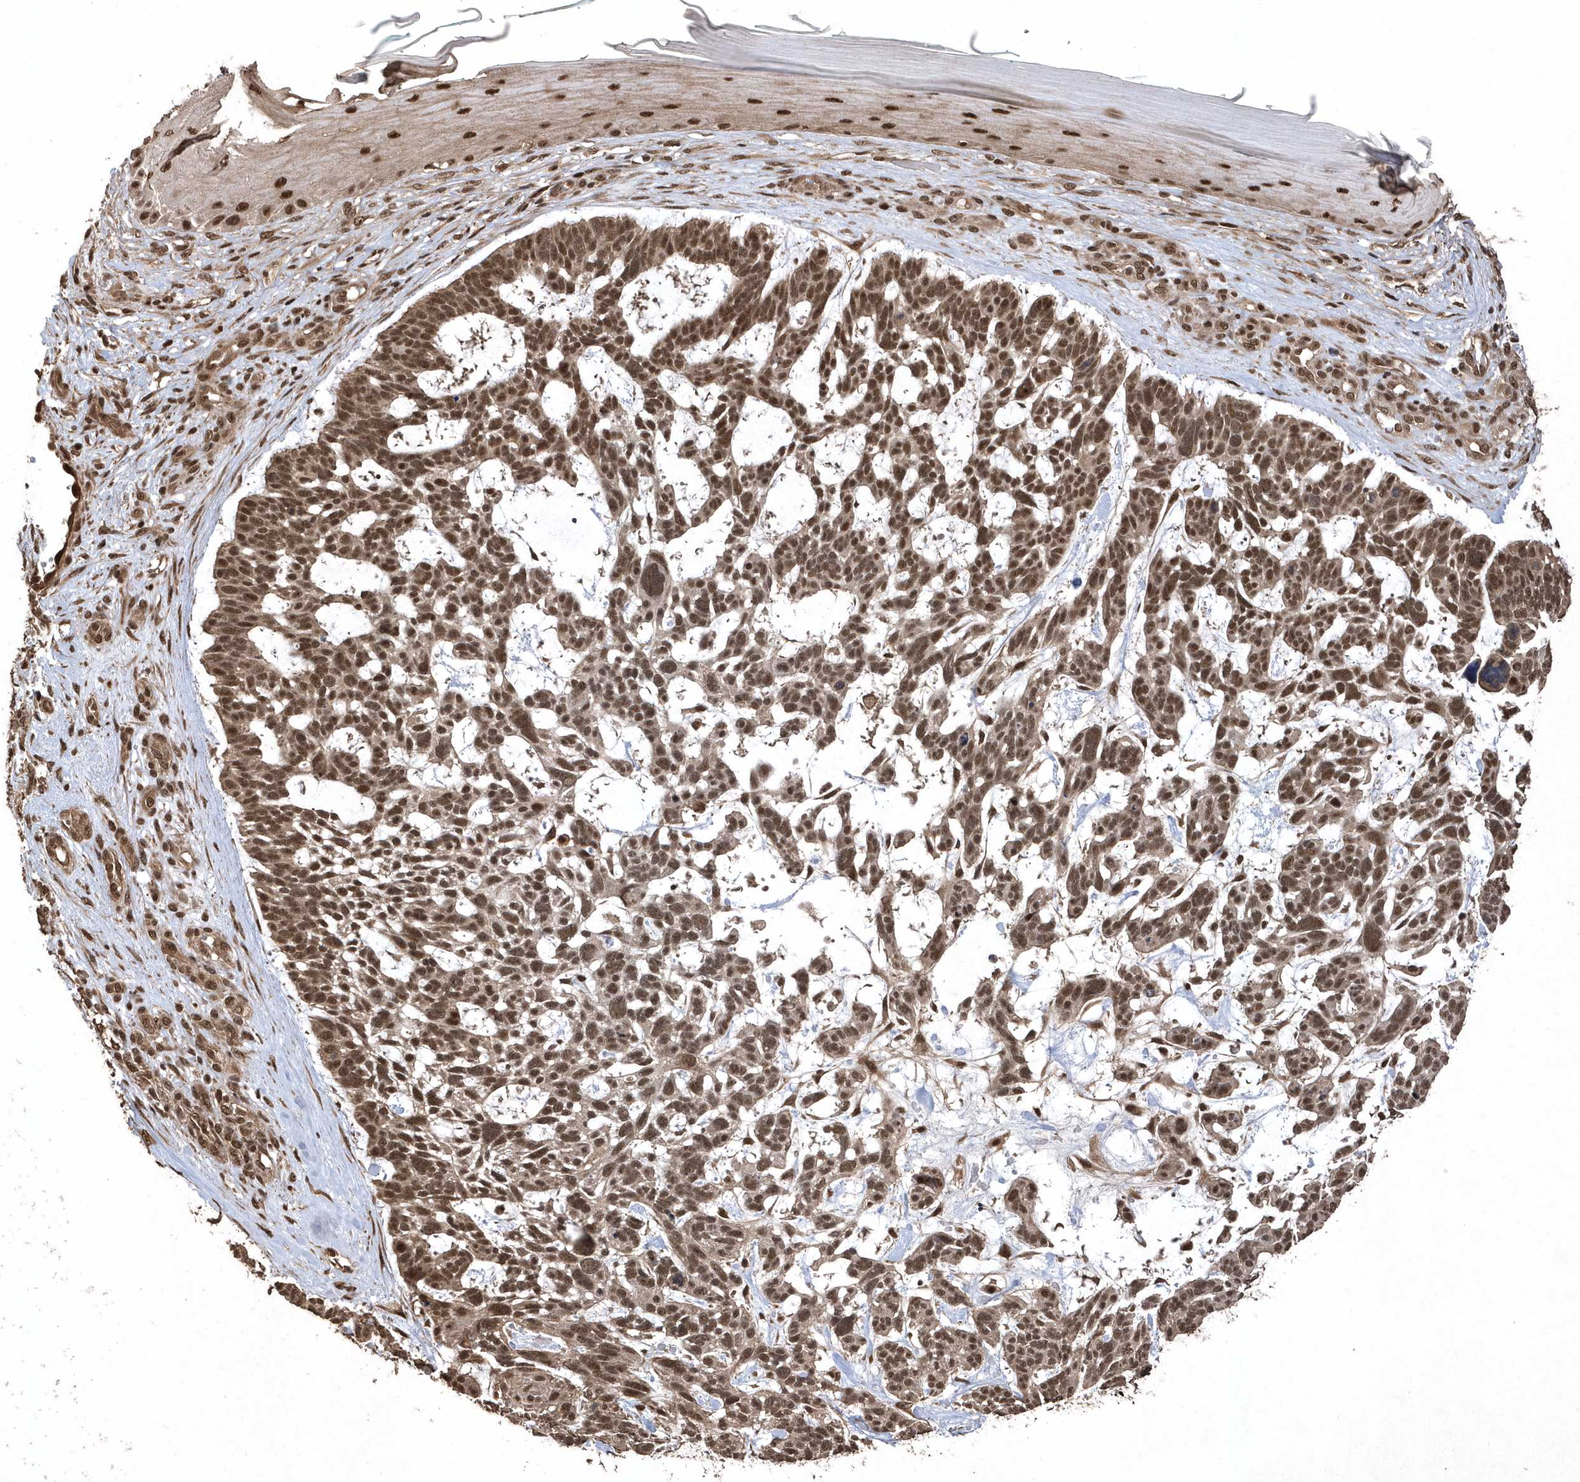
{"staining": {"intensity": "moderate", "quantity": ">75%", "location": "cytoplasmic/membranous,nuclear"}, "tissue": "skin cancer", "cell_type": "Tumor cells", "image_type": "cancer", "snomed": [{"axis": "morphology", "description": "Basal cell carcinoma"}, {"axis": "topography", "description": "Skin"}], "caption": "High-power microscopy captured an IHC histopathology image of skin basal cell carcinoma, revealing moderate cytoplasmic/membranous and nuclear expression in approximately >75% of tumor cells.", "gene": "INTS12", "patient": {"sex": "male", "age": 88}}